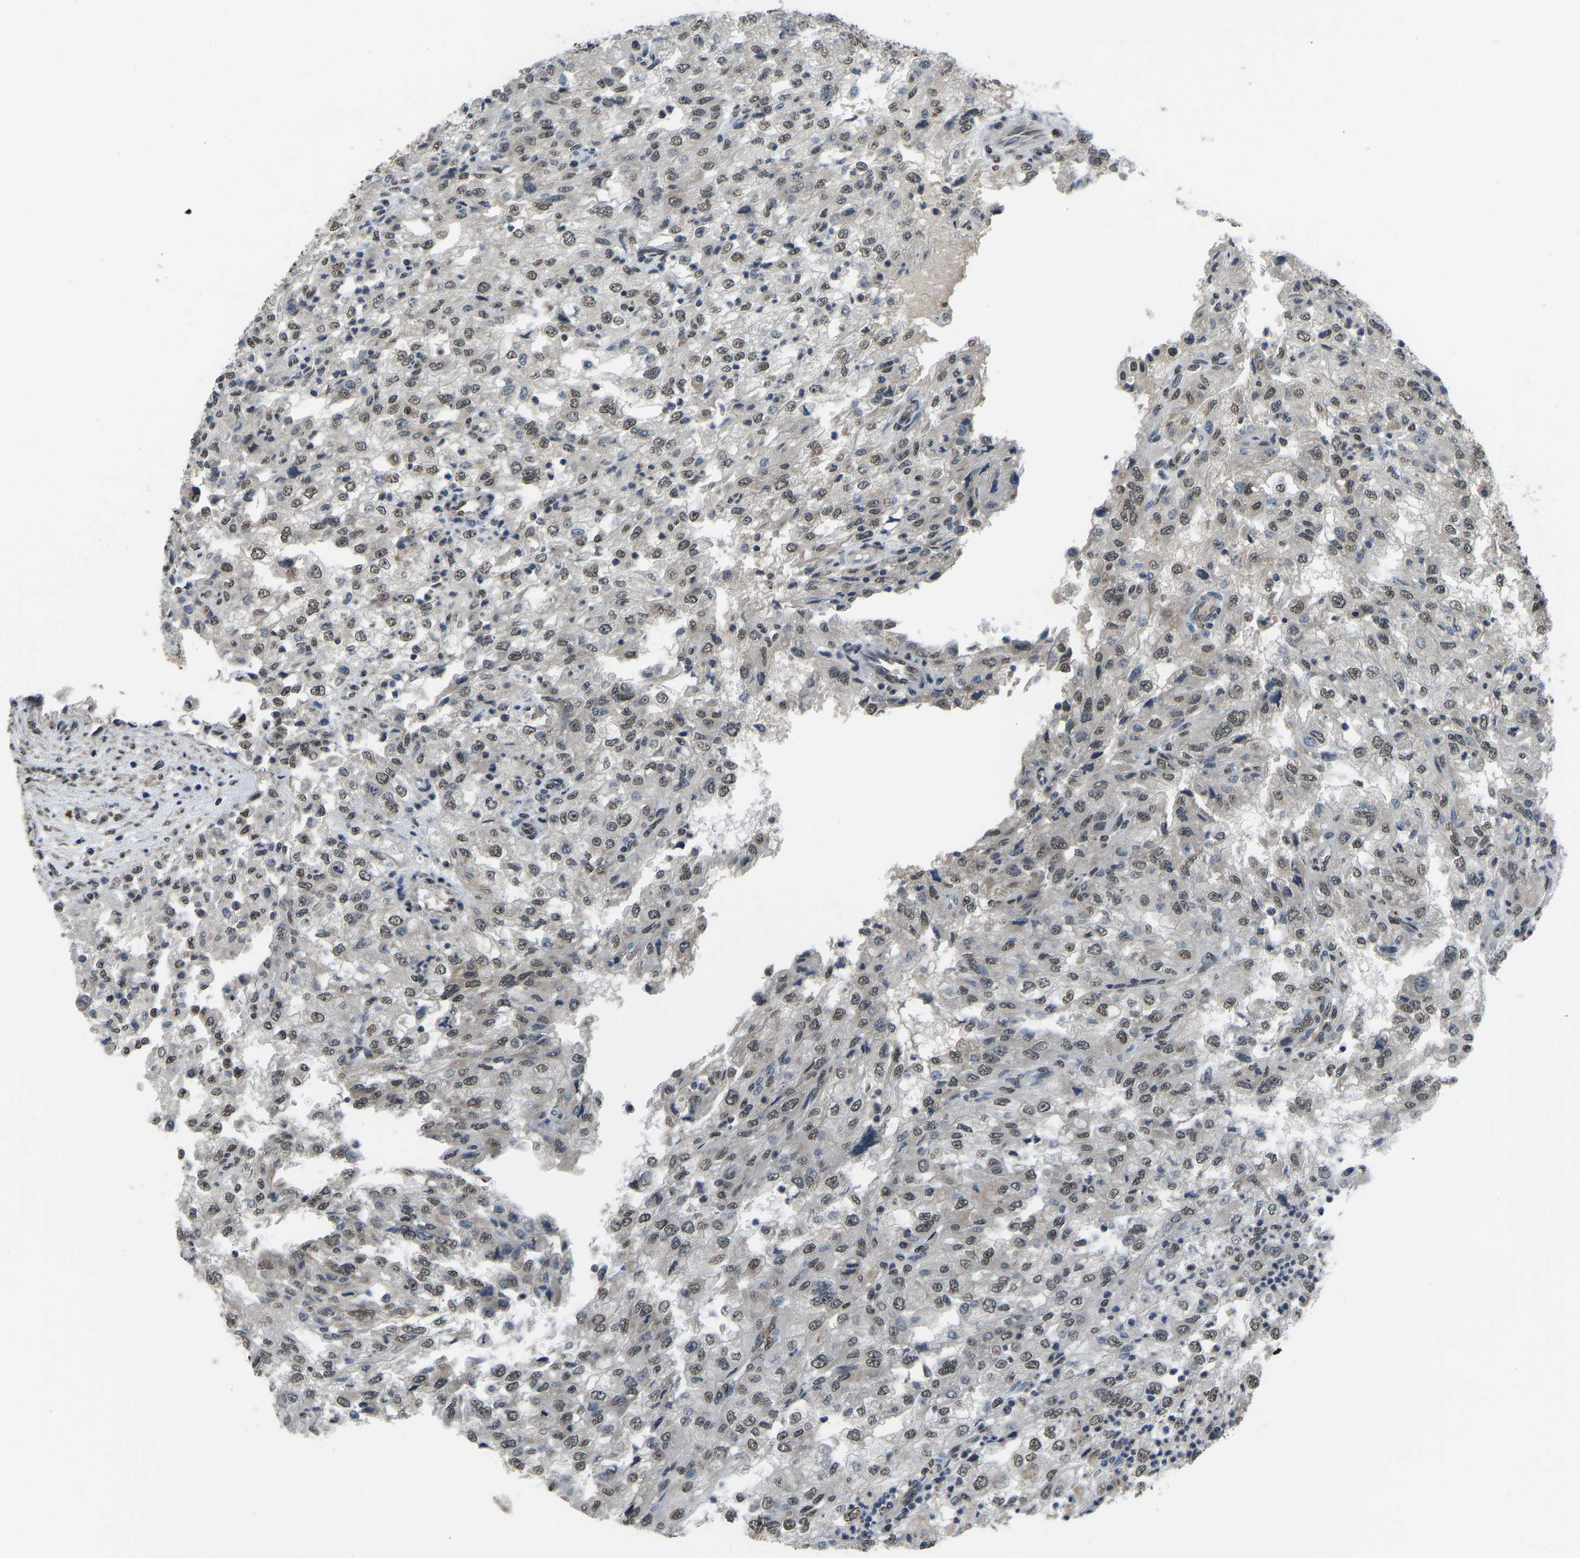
{"staining": {"intensity": "weak", "quantity": ">75%", "location": "nuclear"}, "tissue": "renal cancer", "cell_type": "Tumor cells", "image_type": "cancer", "snomed": [{"axis": "morphology", "description": "Adenocarcinoma, NOS"}, {"axis": "topography", "description": "Kidney"}], "caption": "About >75% of tumor cells in renal cancer (adenocarcinoma) reveal weak nuclear protein positivity as visualized by brown immunohistochemical staining.", "gene": "FOS", "patient": {"sex": "female", "age": 54}}